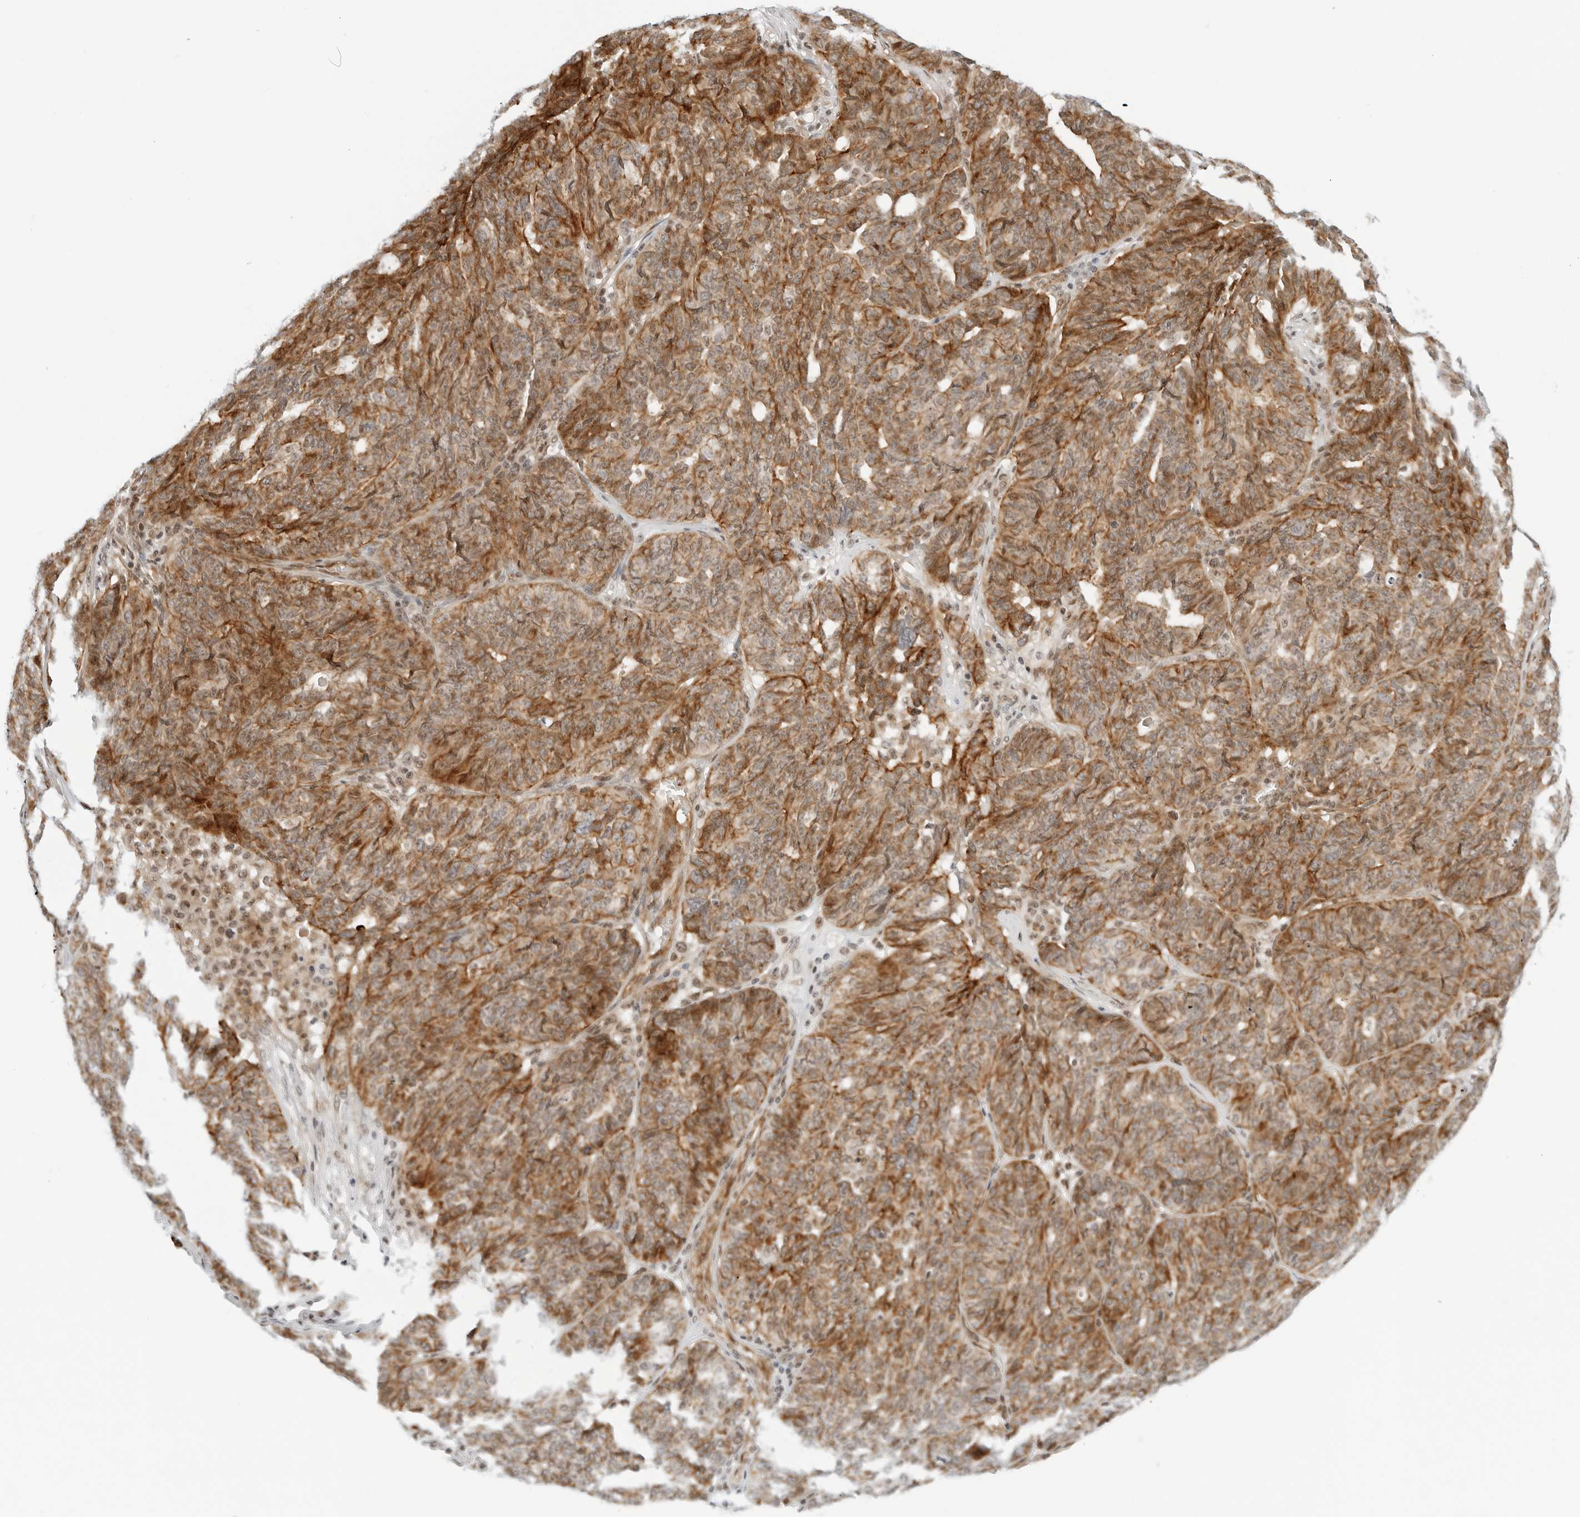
{"staining": {"intensity": "moderate", "quantity": ">75%", "location": "cytoplasmic/membranous"}, "tissue": "ovarian cancer", "cell_type": "Tumor cells", "image_type": "cancer", "snomed": [{"axis": "morphology", "description": "Cystadenocarcinoma, serous, NOS"}, {"axis": "topography", "description": "Ovary"}], "caption": "Approximately >75% of tumor cells in human ovarian cancer (serous cystadenocarcinoma) reveal moderate cytoplasmic/membranous protein staining as visualized by brown immunohistochemical staining.", "gene": "ZNF613", "patient": {"sex": "female", "age": 59}}